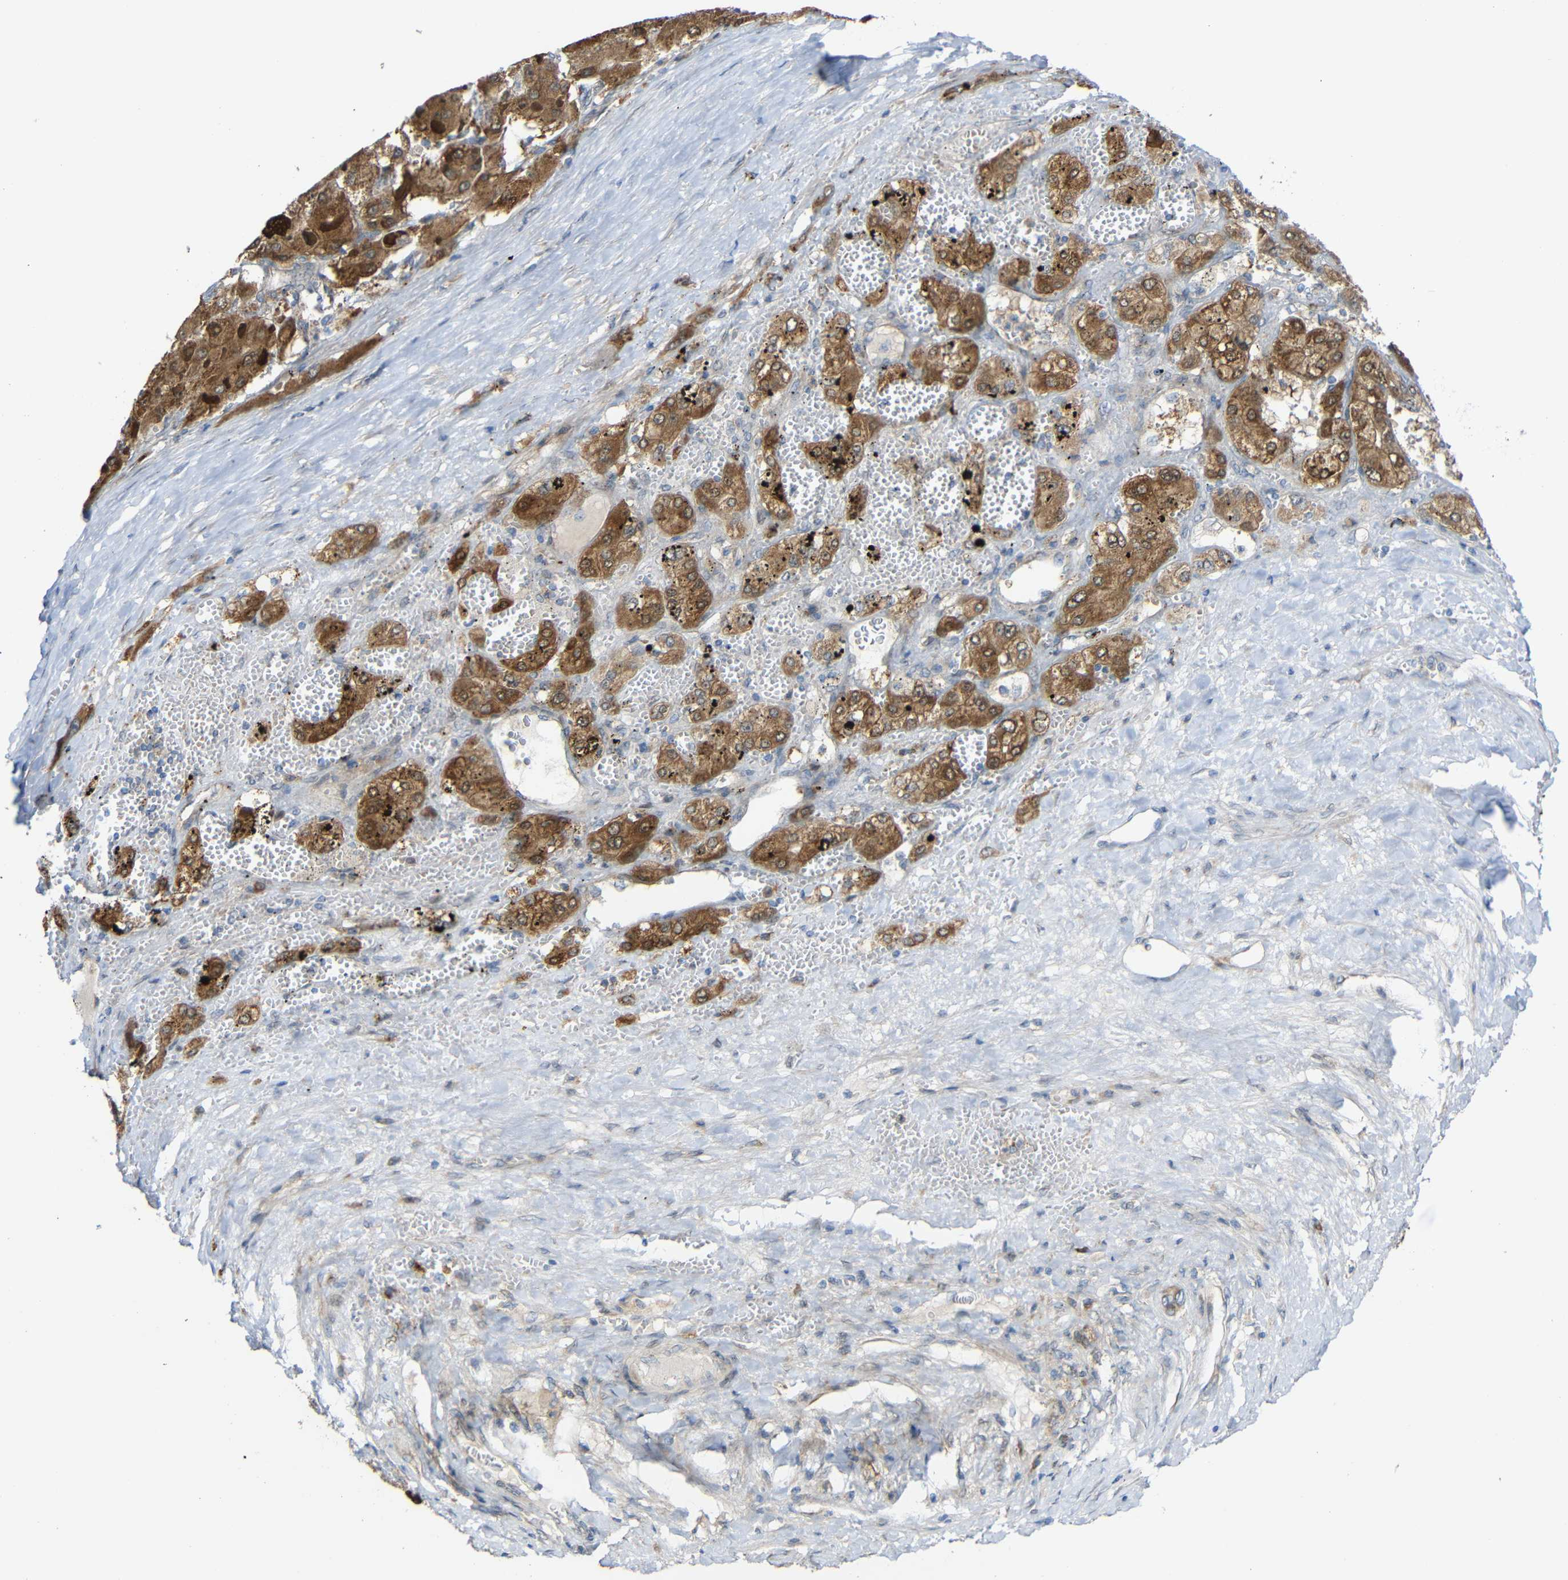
{"staining": {"intensity": "moderate", "quantity": ">75%", "location": "cytoplasmic/membranous"}, "tissue": "liver cancer", "cell_type": "Tumor cells", "image_type": "cancer", "snomed": [{"axis": "morphology", "description": "Carcinoma, Hepatocellular, NOS"}, {"axis": "topography", "description": "Liver"}], "caption": "Liver hepatocellular carcinoma stained for a protein (brown) displays moderate cytoplasmic/membranous positive staining in approximately >75% of tumor cells.", "gene": "TMEM25", "patient": {"sex": "female", "age": 73}}